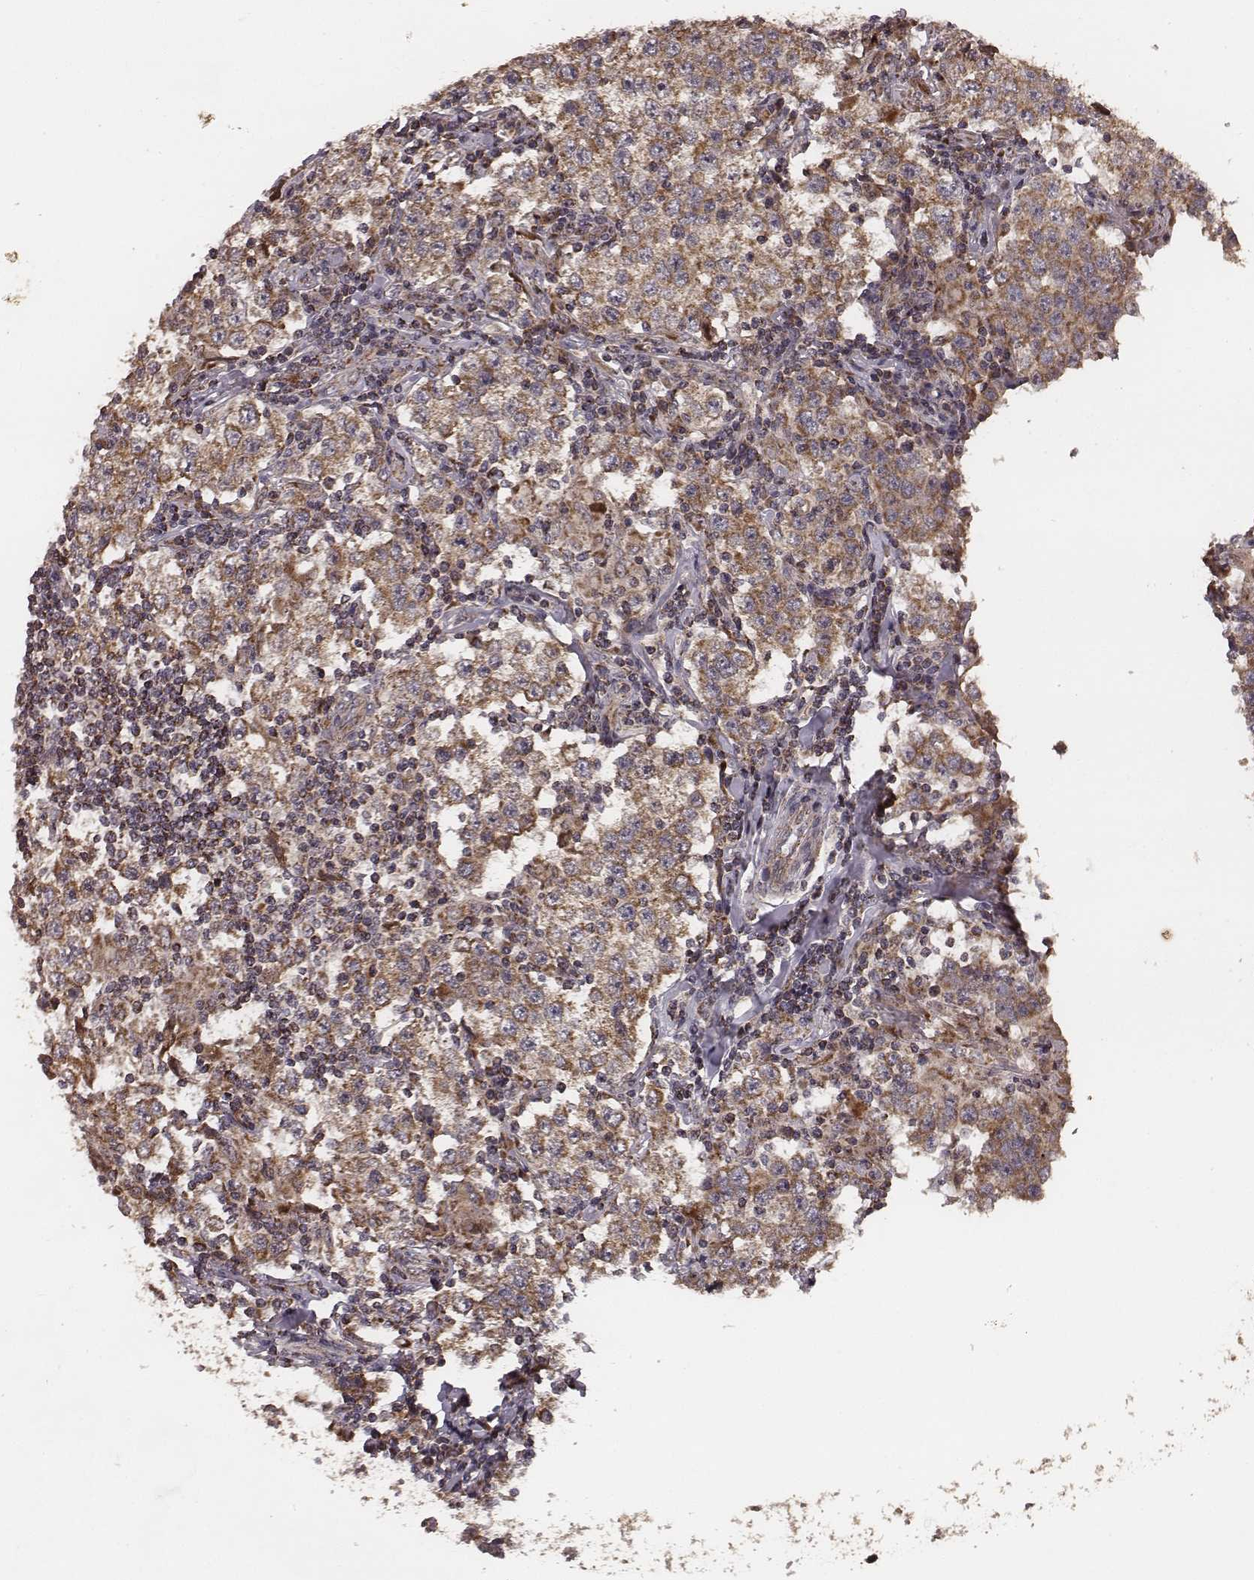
{"staining": {"intensity": "moderate", "quantity": ">75%", "location": "cytoplasmic/membranous"}, "tissue": "testis cancer", "cell_type": "Tumor cells", "image_type": "cancer", "snomed": [{"axis": "morphology", "description": "Seminoma, NOS"}, {"axis": "morphology", "description": "Carcinoma, Embryonal, NOS"}, {"axis": "topography", "description": "Testis"}], "caption": "IHC of human testis cancer displays medium levels of moderate cytoplasmic/membranous positivity in about >75% of tumor cells. (Stains: DAB in brown, nuclei in blue, Microscopy: brightfield microscopy at high magnification).", "gene": "ZDHHC21", "patient": {"sex": "male", "age": 41}}